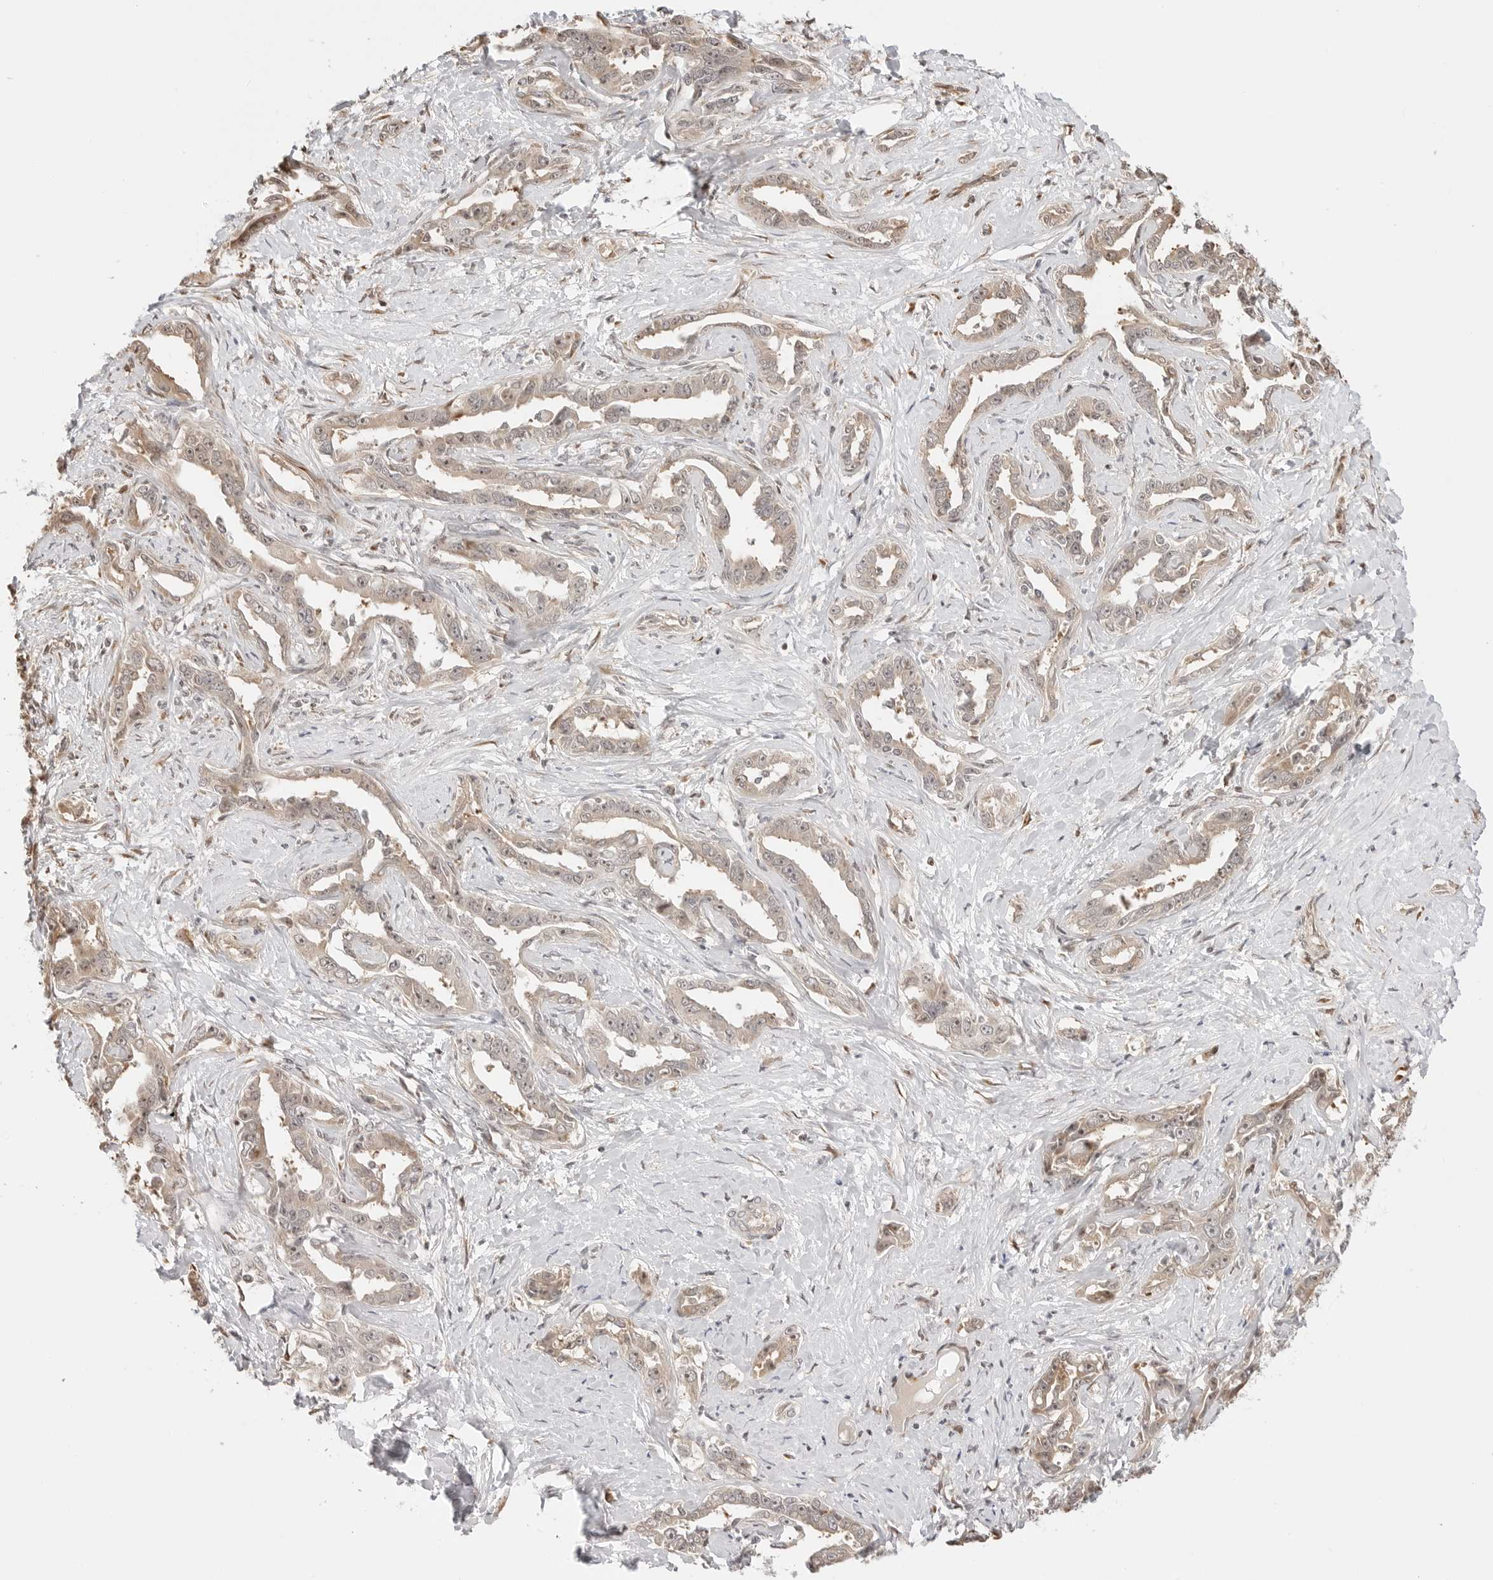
{"staining": {"intensity": "weak", "quantity": "25%-75%", "location": "cytoplasmic/membranous,nuclear"}, "tissue": "liver cancer", "cell_type": "Tumor cells", "image_type": "cancer", "snomed": [{"axis": "morphology", "description": "Cholangiocarcinoma"}, {"axis": "topography", "description": "Liver"}], "caption": "Immunohistochemistry (IHC) (DAB) staining of liver cancer displays weak cytoplasmic/membranous and nuclear protein positivity in about 25%-75% of tumor cells.", "gene": "FKBP14", "patient": {"sex": "male", "age": 59}}